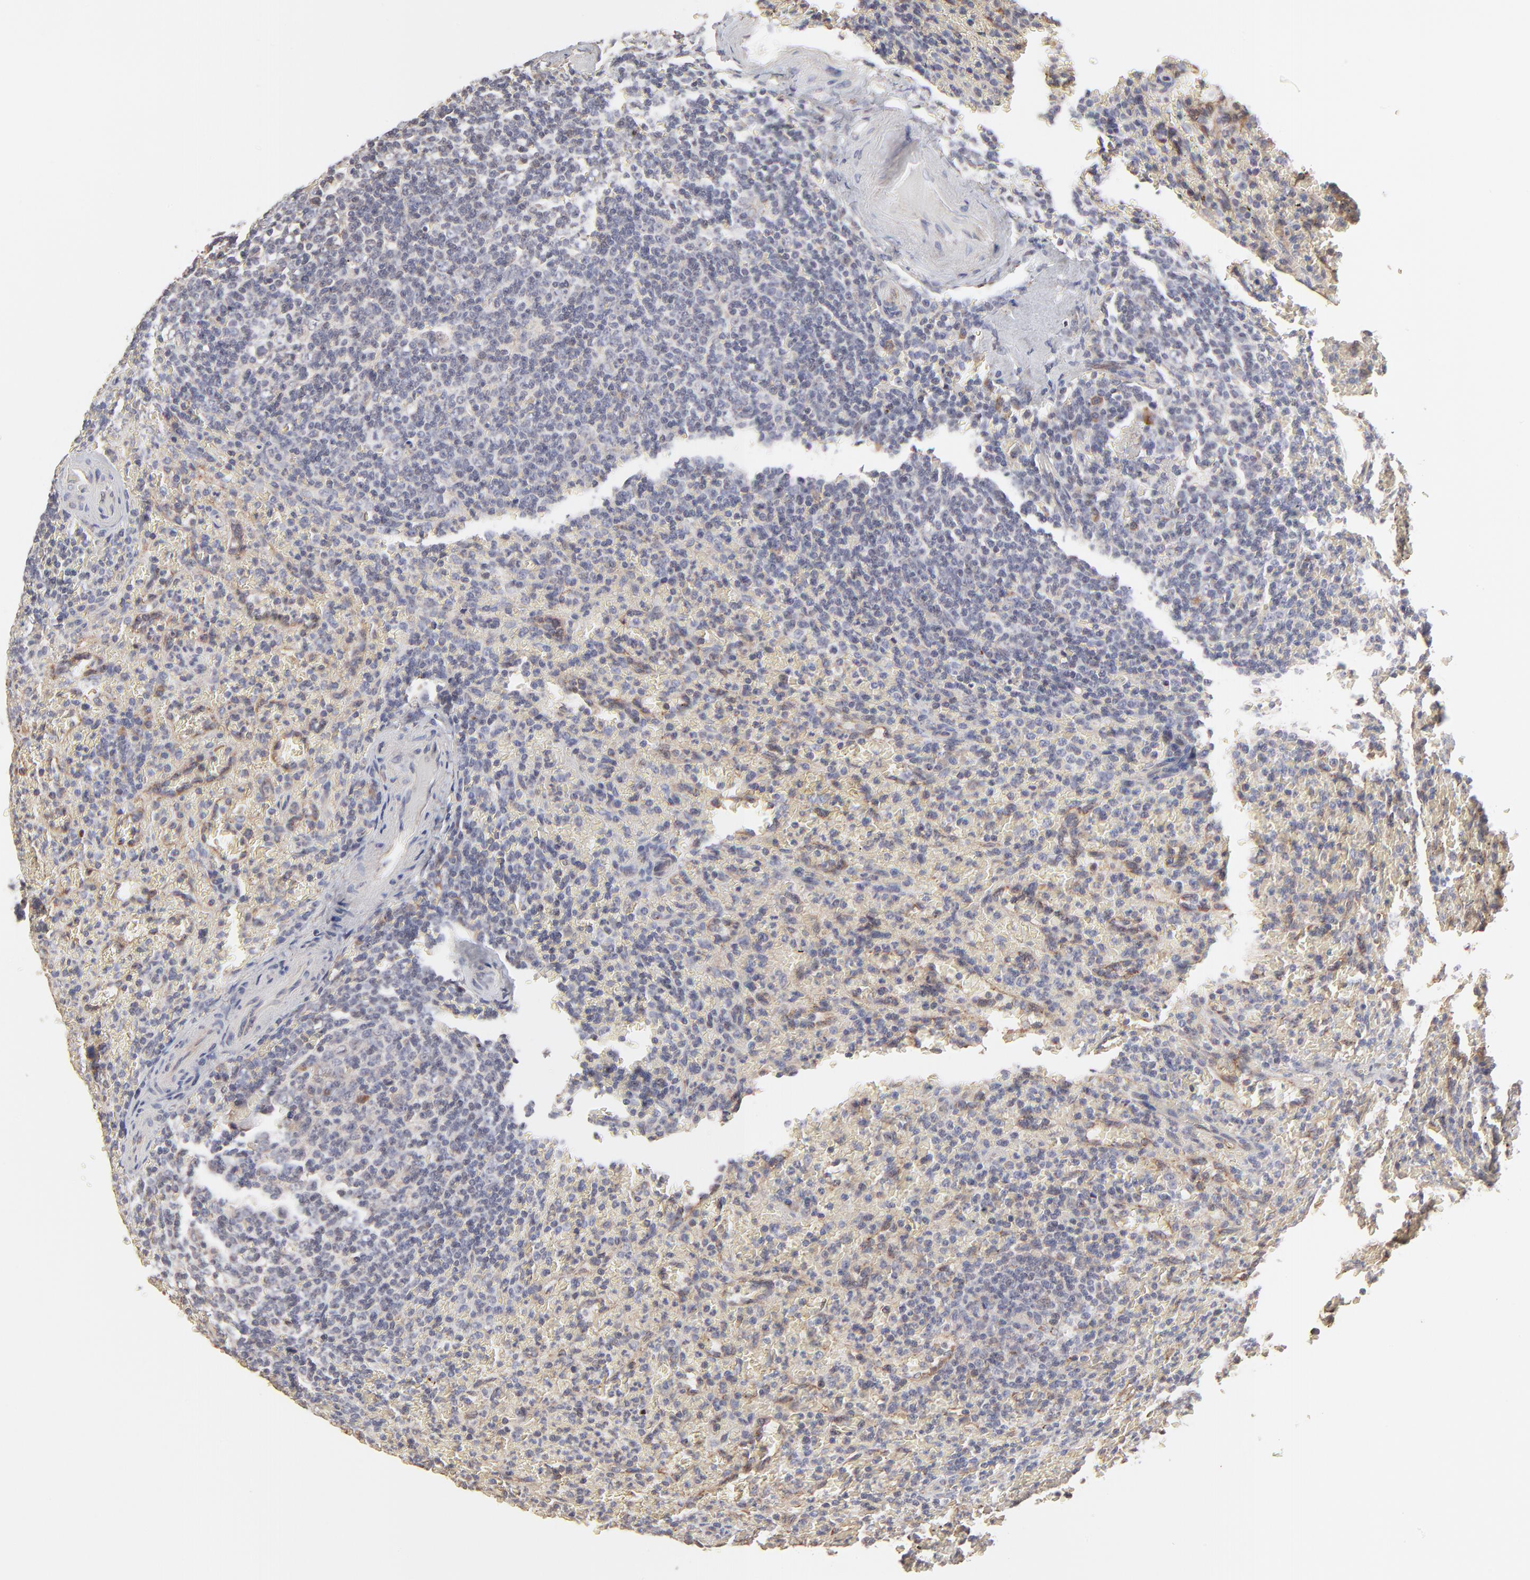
{"staining": {"intensity": "negative", "quantity": "none", "location": "none"}, "tissue": "lymphoma", "cell_type": "Tumor cells", "image_type": "cancer", "snomed": [{"axis": "morphology", "description": "Malignant lymphoma, non-Hodgkin's type, Low grade"}, {"axis": "topography", "description": "Spleen"}], "caption": "There is no significant expression in tumor cells of lymphoma.", "gene": "ELP2", "patient": {"sex": "female", "age": 64}}